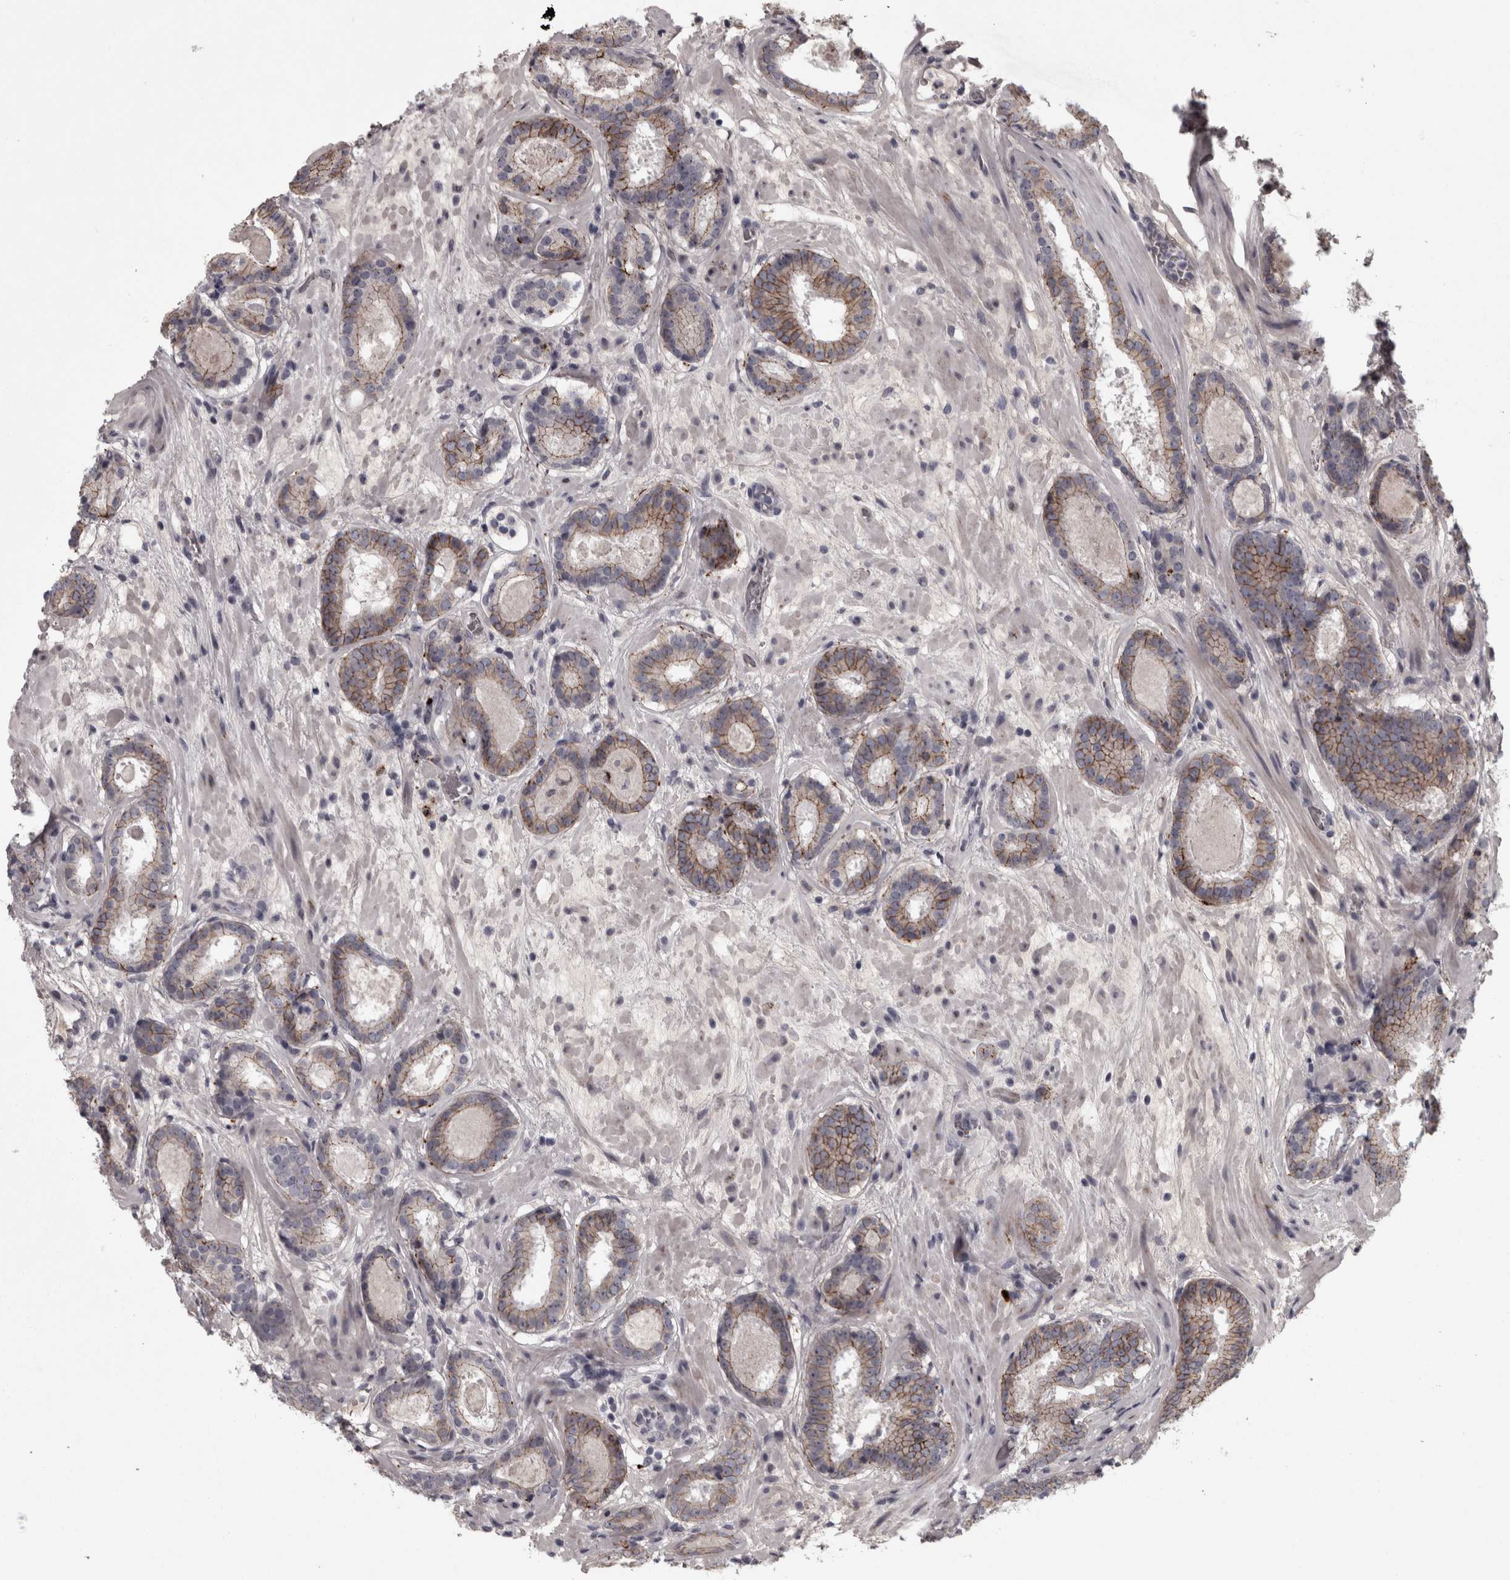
{"staining": {"intensity": "weak", "quantity": "25%-75%", "location": "cytoplasmic/membranous"}, "tissue": "prostate cancer", "cell_type": "Tumor cells", "image_type": "cancer", "snomed": [{"axis": "morphology", "description": "Adenocarcinoma, Low grade"}, {"axis": "topography", "description": "Prostate"}], "caption": "Tumor cells exhibit weak cytoplasmic/membranous expression in about 25%-75% of cells in prostate cancer.", "gene": "PCDH17", "patient": {"sex": "male", "age": 69}}